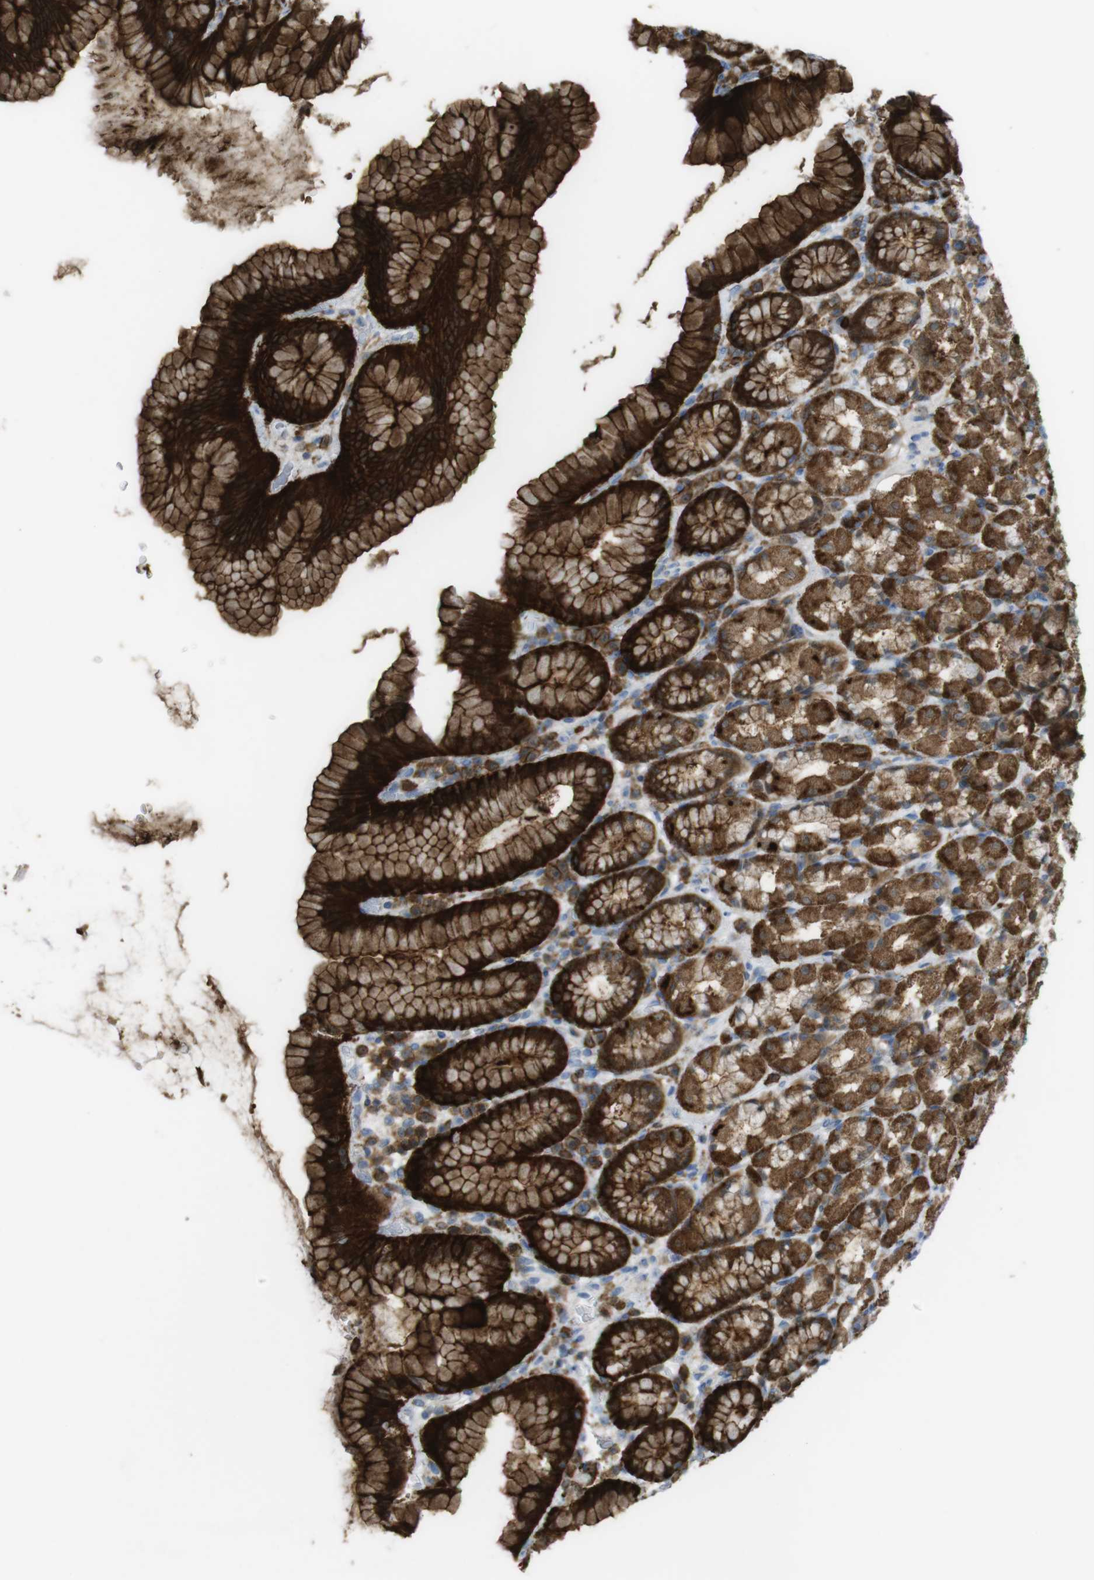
{"staining": {"intensity": "strong", "quantity": ">75%", "location": "cytoplasmic/membranous"}, "tissue": "stomach", "cell_type": "Glandular cells", "image_type": "normal", "snomed": [{"axis": "morphology", "description": "Normal tissue, NOS"}, {"axis": "topography", "description": "Stomach, upper"}], "caption": "Immunohistochemical staining of unremarkable human stomach reveals >75% levels of strong cytoplasmic/membranous protein expression in about >75% of glandular cells. Using DAB (3,3'-diaminobenzidine) (brown) and hematoxylin (blue) stains, captured at high magnification using brightfield microscopy.", "gene": "PRKCD", "patient": {"sex": "male", "age": 68}}